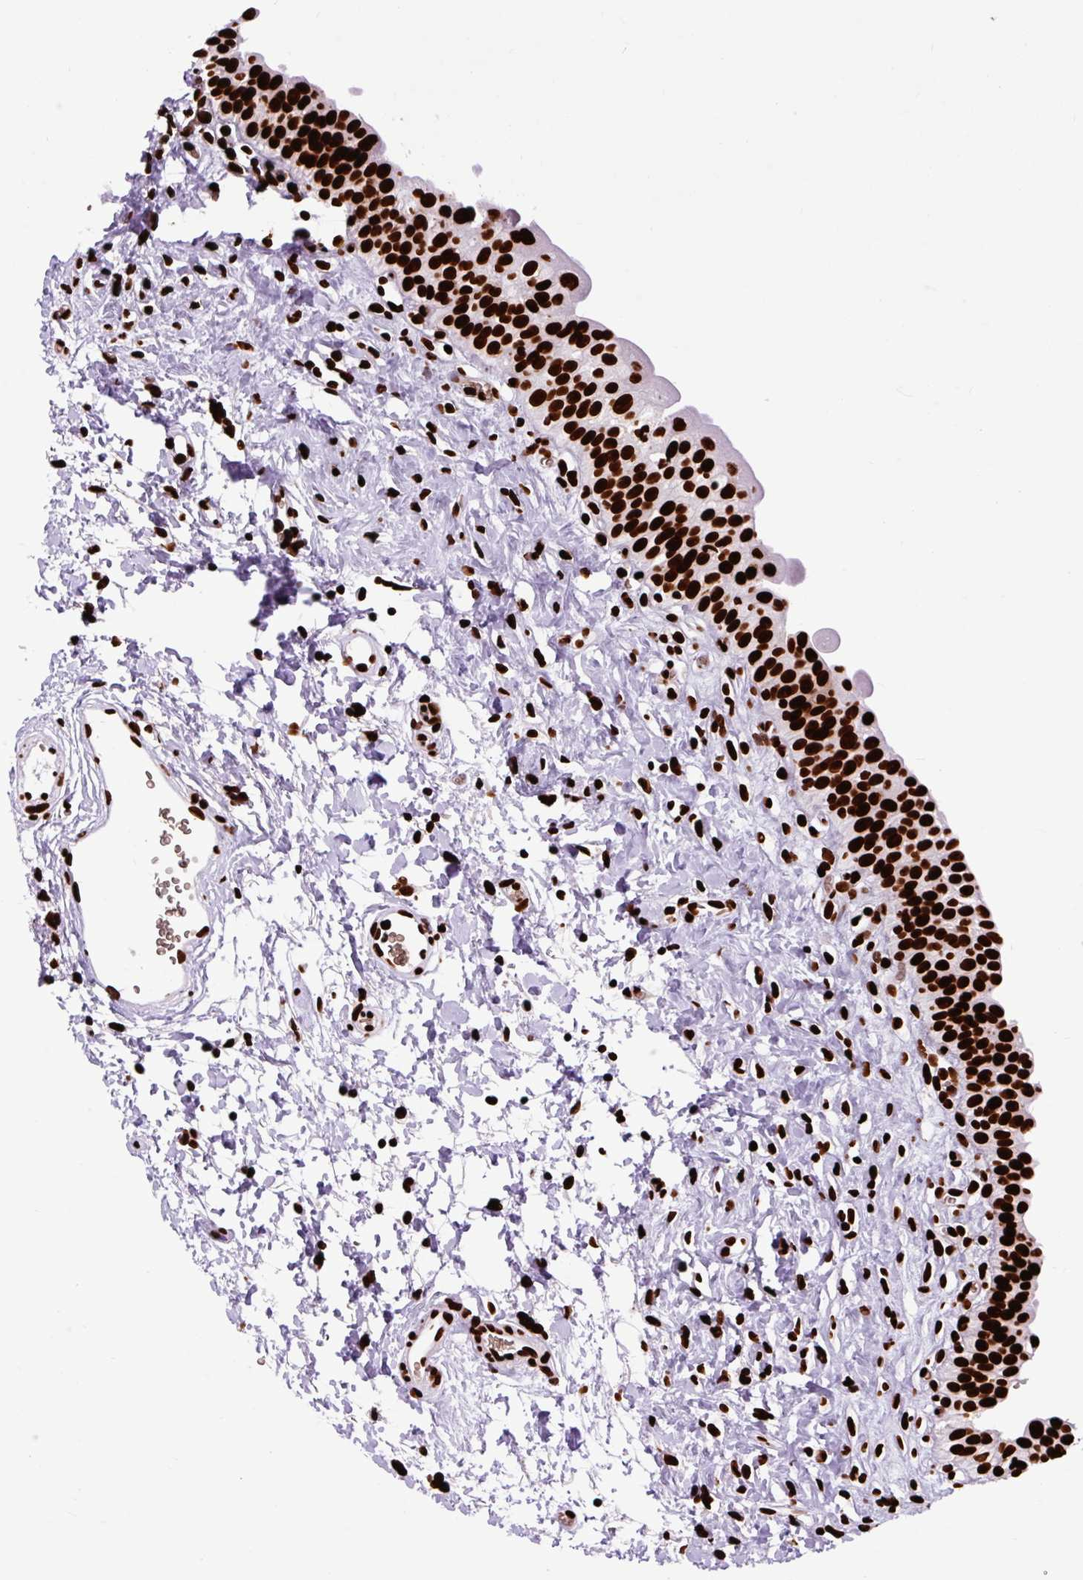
{"staining": {"intensity": "strong", "quantity": ">75%", "location": "nuclear"}, "tissue": "urinary bladder", "cell_type": "Urothelial cells", "image_type": "normal", "snomed": [{"axis": "morphology", "description": "Normal tissue, NOS"}, {"axis": "topography", "description": "Urinary bladder"}], "caption": "A brown stain shows strong nuclear staining of a protein in urothelial cells of unremarkable human urinary bladder. The protein is stained brown, and the nuclei are stained in blue (DAB (3,3'-diaminobenzidine) IHC with brightfield microscopy, high magnification).", "gene": "FUS", "patient": {"sex": "male", "age": 51}}